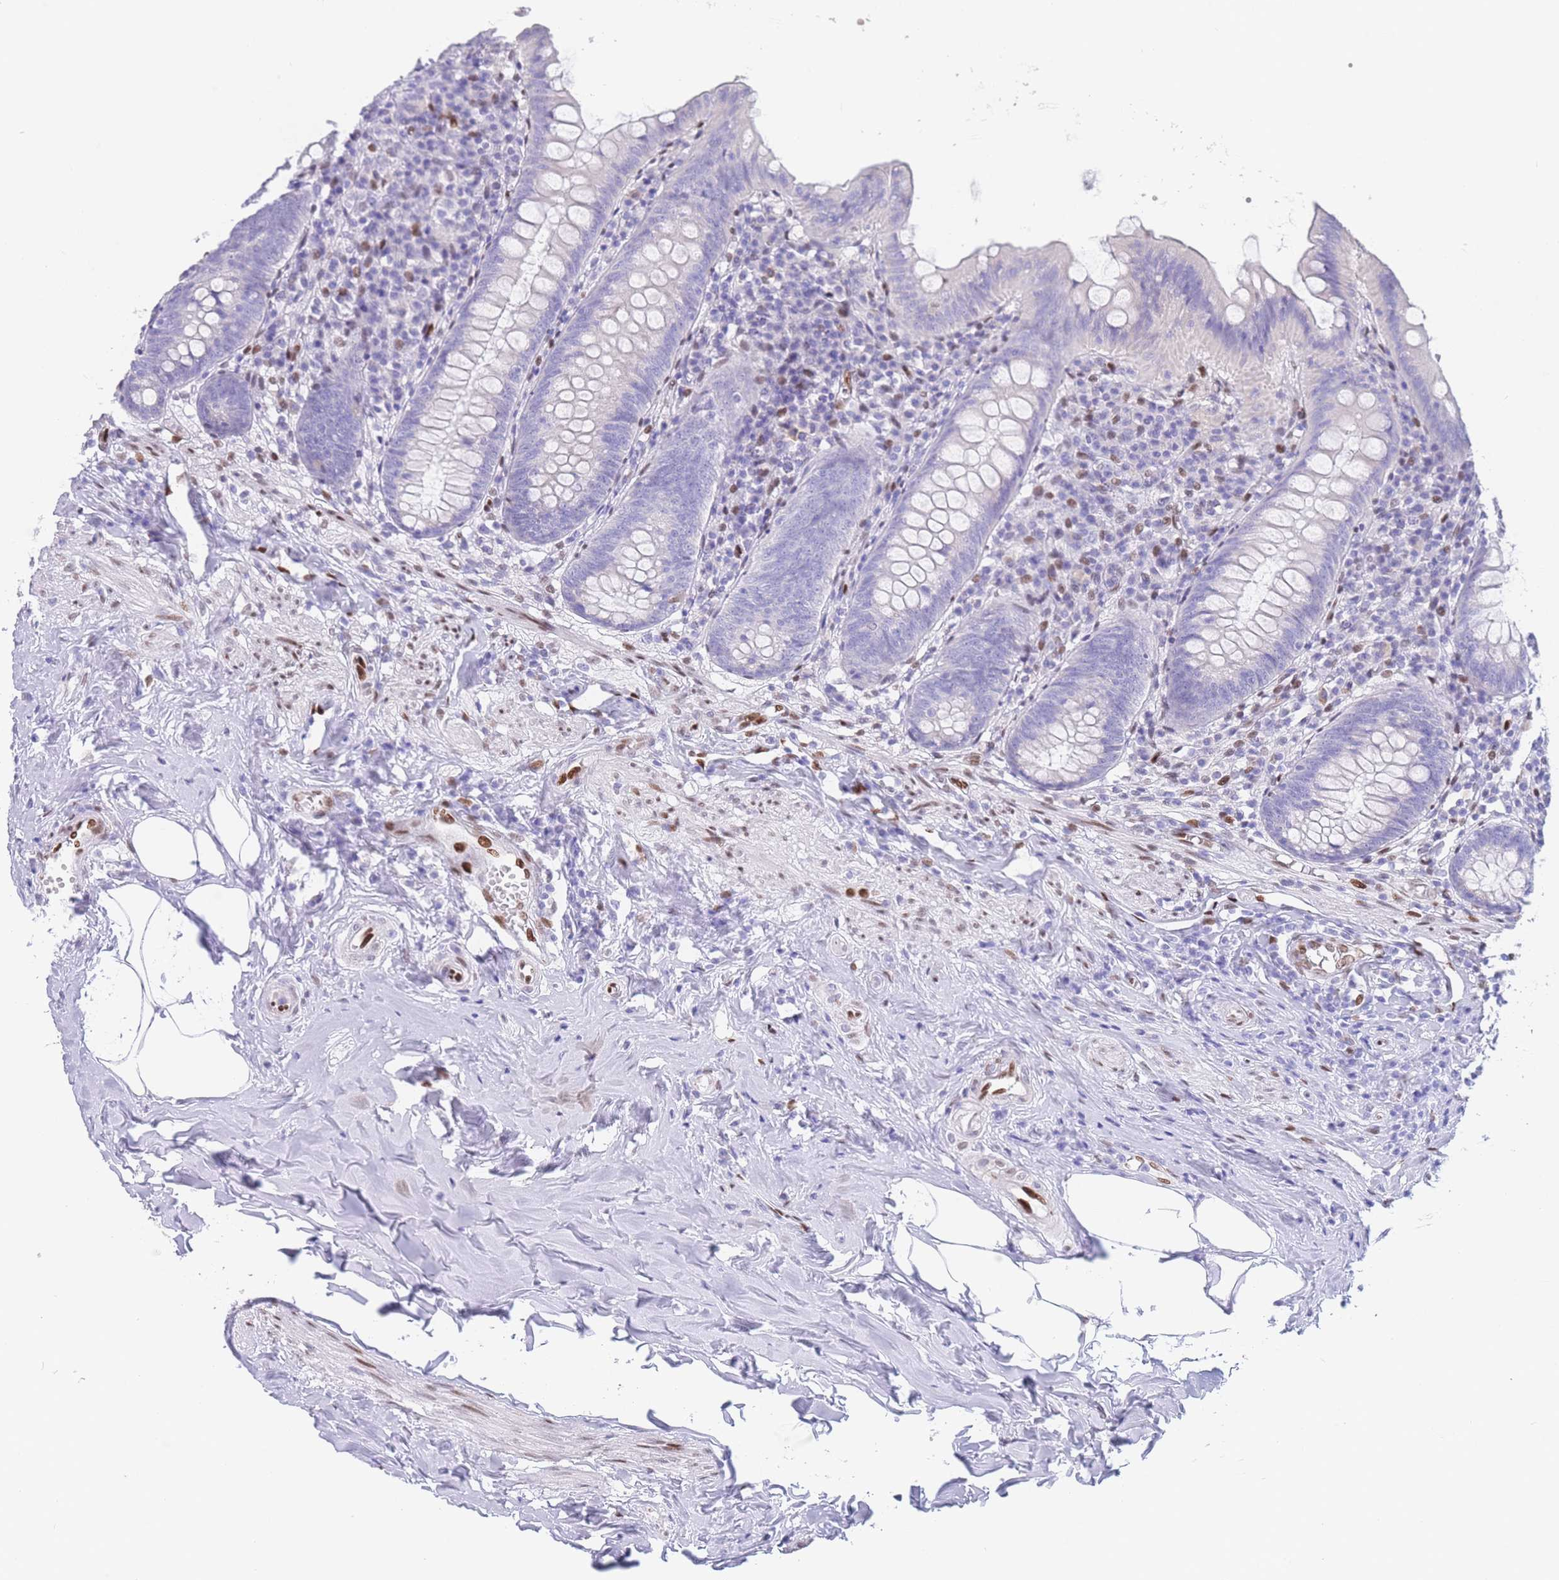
{"staining": {"intensity": "negative", "quantity": "none", "location": "none"}, "tissue": "appendix", "cell_type": "Glandular cells", "image_type": "normal", "snomed": [{"axis": "morphology", "description": "Normal tissue, NOS"}, {"axis": "topography", "description": "Appendix"}], "caption": "Glandular cells show no significant protein expression in normal appendix. Nuclei are stained in blue.", "gene": "PSMB5", "patient": {"sex": "female", "age": 54}}